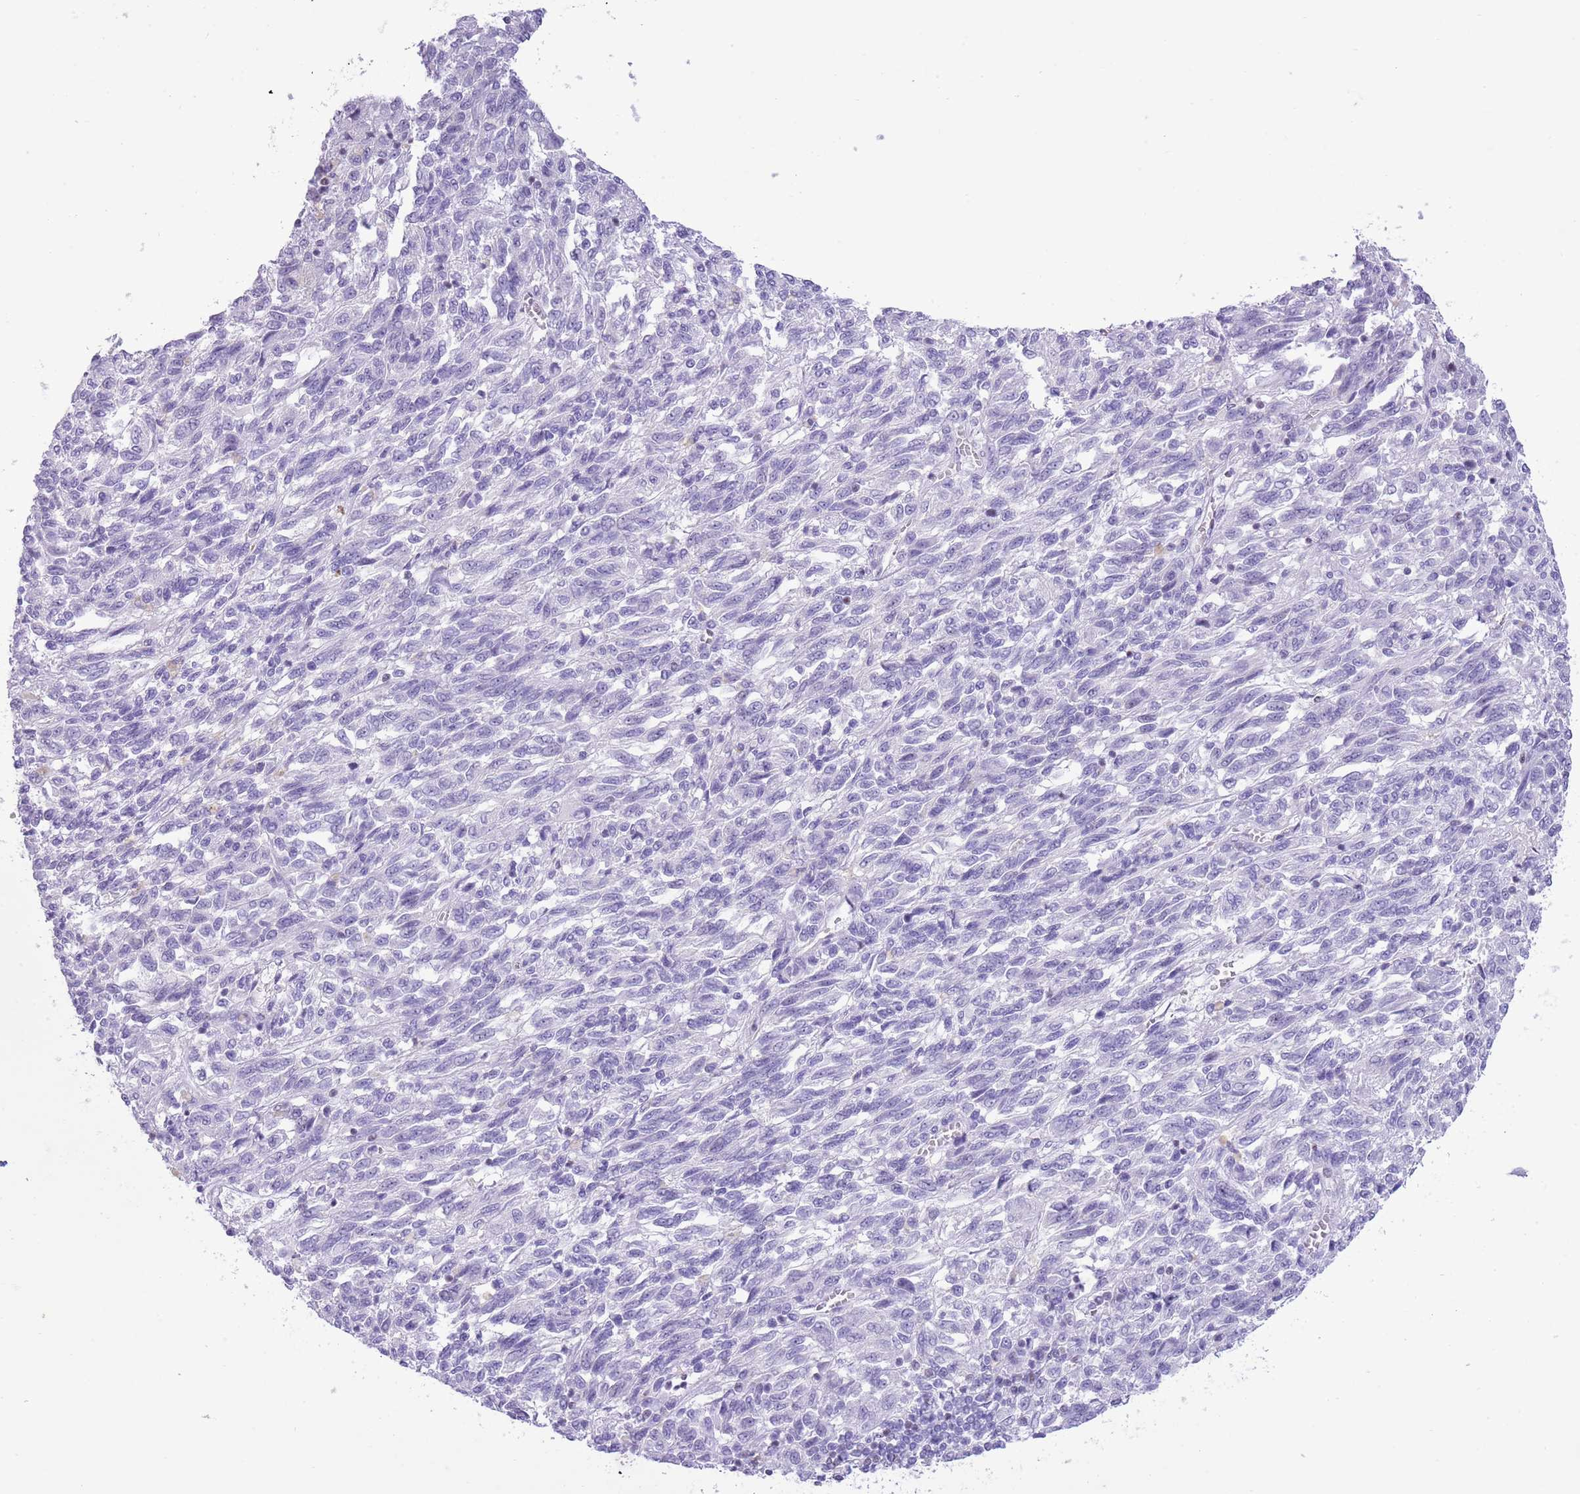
{"staining": {"intensity": "negative", "quantity": "none", "location": "none"}, "tissue": "melanoma", "cell_type": "Tumor cells", "image_type": "cancer", "snomed": [{"axis": "morphology", "description": "Malignant melanoma, Metastatic site"}, {"axis": "topography", "description": "Lung"}], "caption": "This is a micrograph of IHC staining of malignant melanoma (metastatic site), which shows no expression in tumor cells. (Stains: DAB (3,3'-diaminobenzidine) immunohistochemistry (IHC) with hematoxylin counter stain, Microscopy: brightfield microscopy at high magnification).", "gene": "BCL11B", "patient": {"sex": "male", "age": 64}}